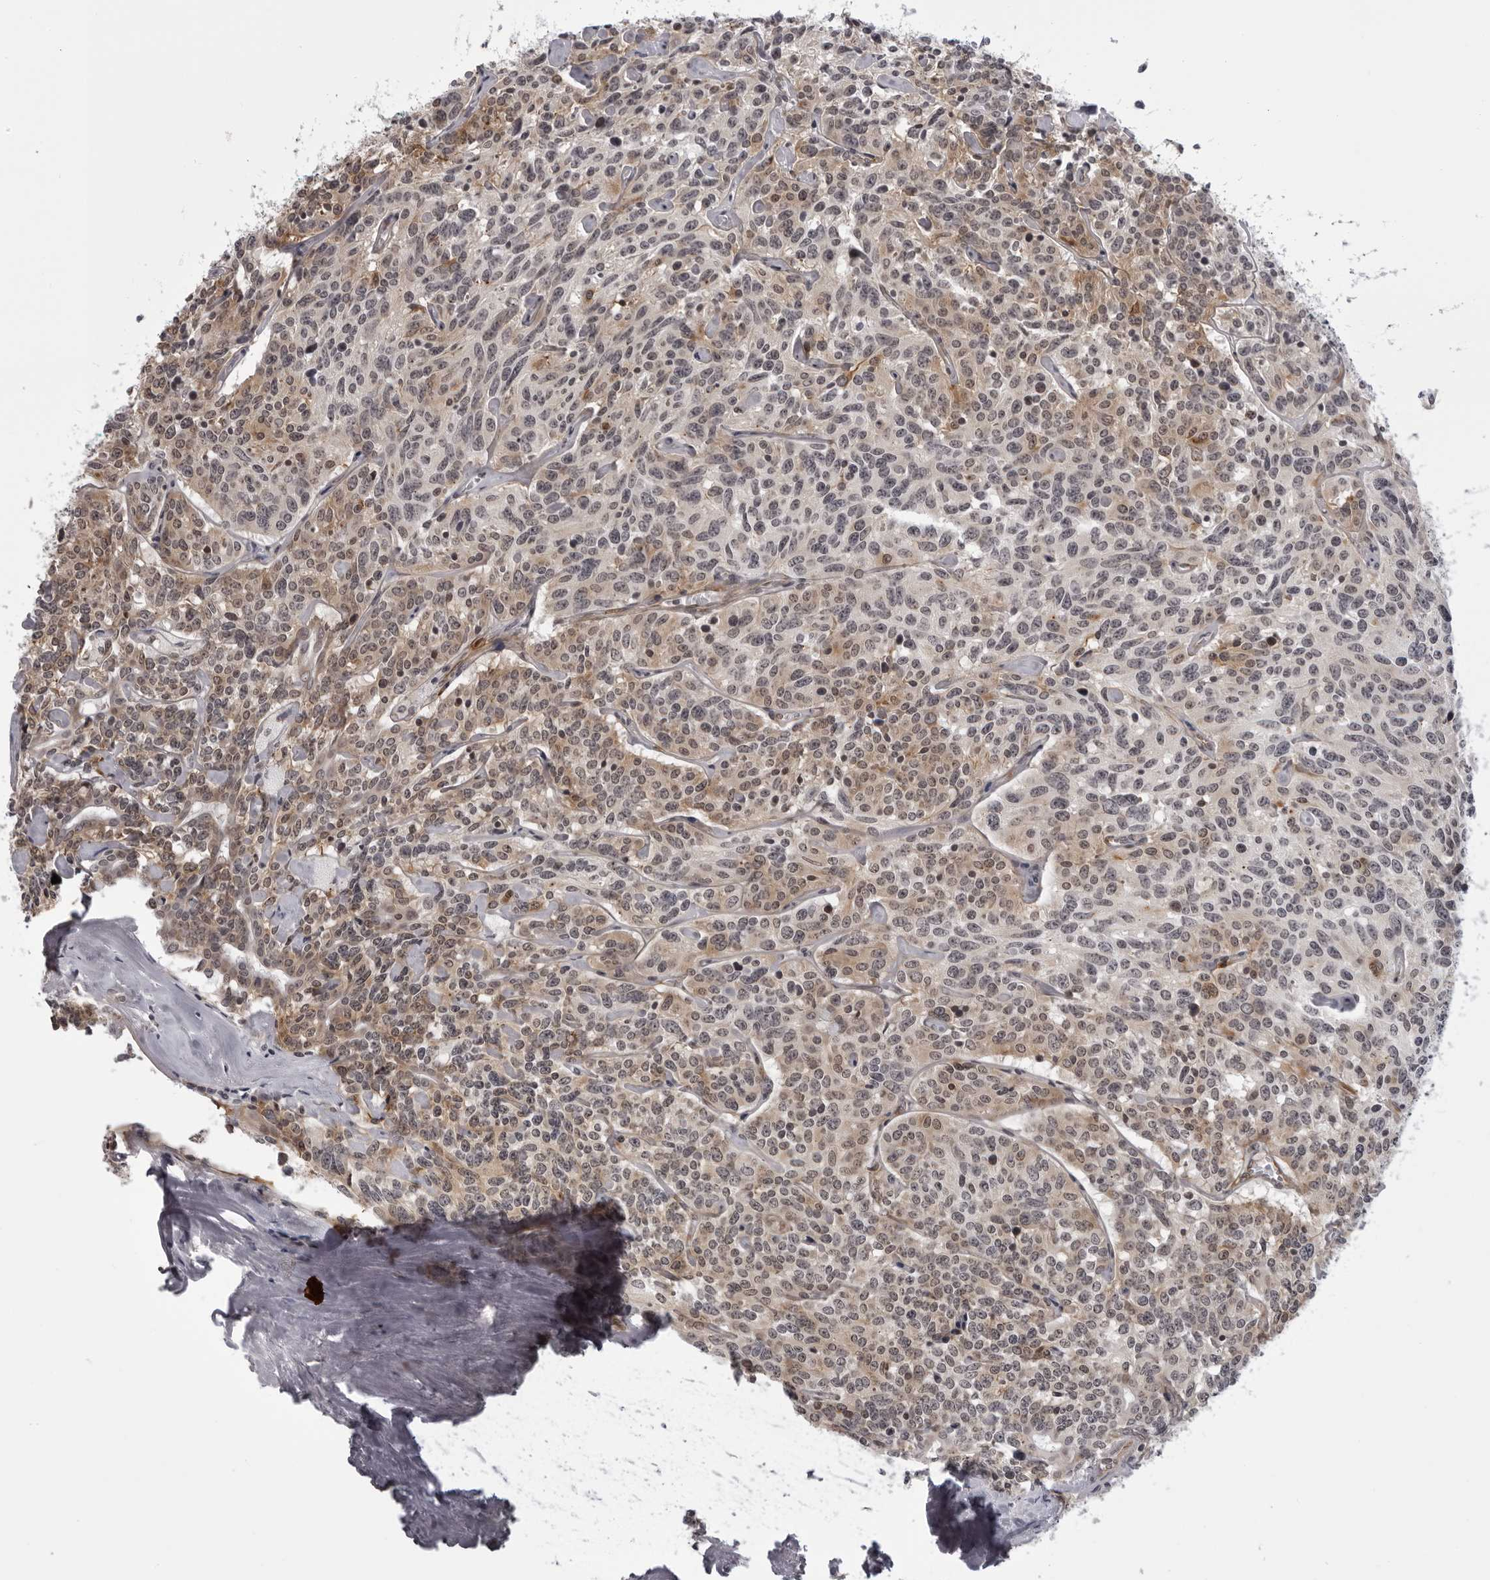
{"staining": {"intensity": "moderate", "quantity": ">75%", "location": "cytoplasmic/membranous,nuclear"}, "tissue": "carcinoid", "cell_type": "Tumor cells", "image_type": "cancer", "snomed": [{"axis": "morphology", "description": "Carcinoid, malignant, NOS"}, {"axis": "topography", "description": "Lung"}], "caption": "IHC photomicrograph of neoplastic tissue: carcinoid stained using IHC exhibits medium levels of moderate protein expression localized specifically in the cytoplasmic/membranous and nuclear of tumor cells, appearing as a cytoplasmic/membranous and nuclear brown color.", "gene": "GCSAML", "patient": {"sex": "female", "age": 46}}